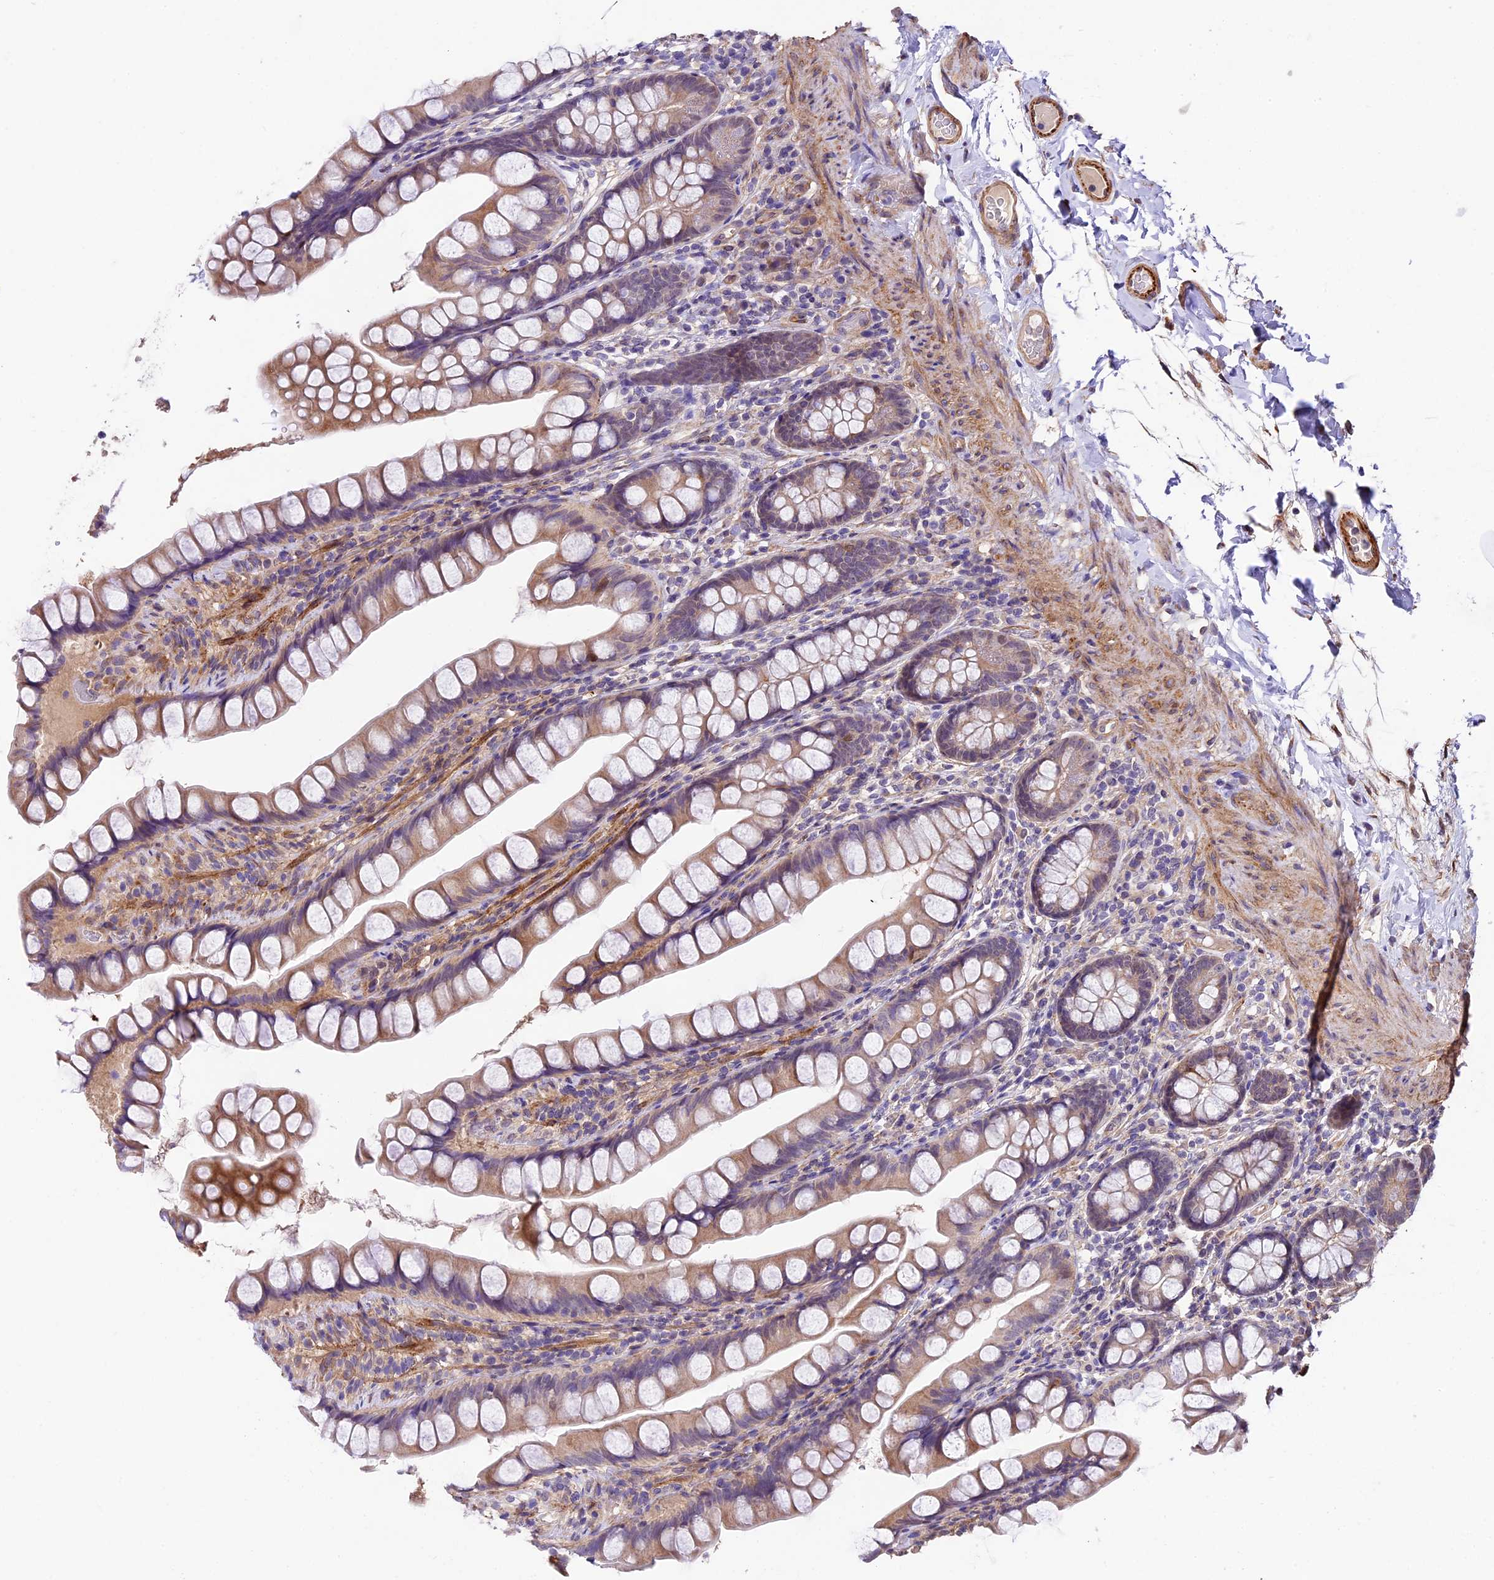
{"staining": {"intensity": "moderate", "quantity": "25%-75%", "location": "cytoplasmic/membranous"}, "tissue": "small intestine", "cell_type": "Glandular cells", "image_type": "normal", "snomed": [{"axis": "morphology", "description": "Normal tissue, NOS"}, {"axis": "topography", "description": "Small intestine"}], "caption": "Glandular cells display medium levels of moderate cytoplasmic/membranous expression in approximately 25%-75% of cells in unremarkable small intestine. (DAB IHC, brown staining for protein, blue staining for nuclei).", "gene": "LSM7", "patient": {"sex": "male", "age": 70}}